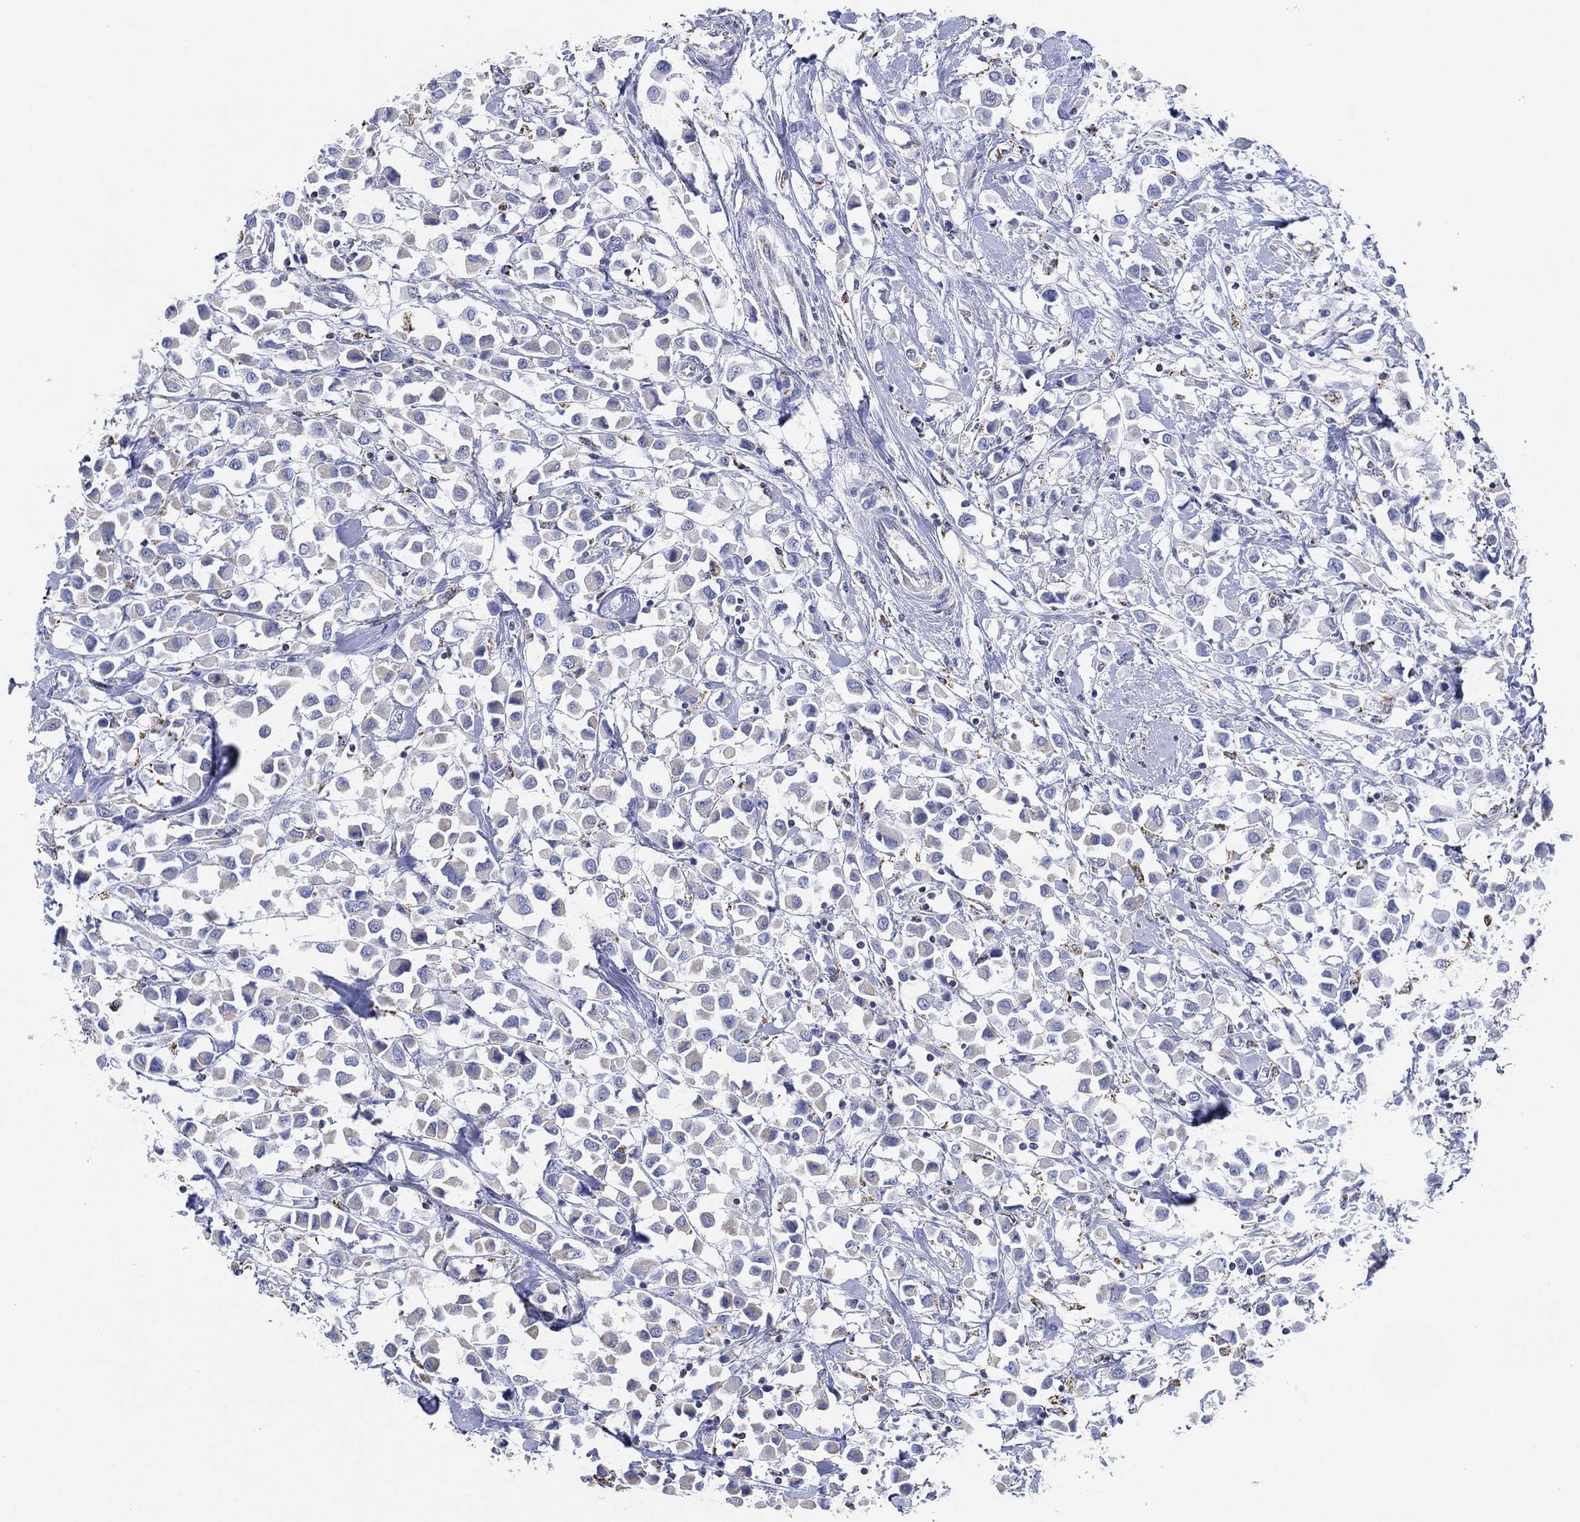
{"staining": {"intensity": "negative", "quantity": "none", "location": "none"}, "tissue": "breast cancer", "cell_type": "Tumor cells", "image_type": "cancer", "snomed": [{"axis": "morphology", "description": "Duct carcinoma"}, {"axis": "topography", "description": "Breast"}], "caption": "DAB (3,3'-diaminobenzidine) immunohistochemical staining of human breast cancer (infiltrating ductal carcinoma) reveals no significant expression in tumor cells.", "gene": "CFTR", "patient": {"sex": "female", "age": 61}}